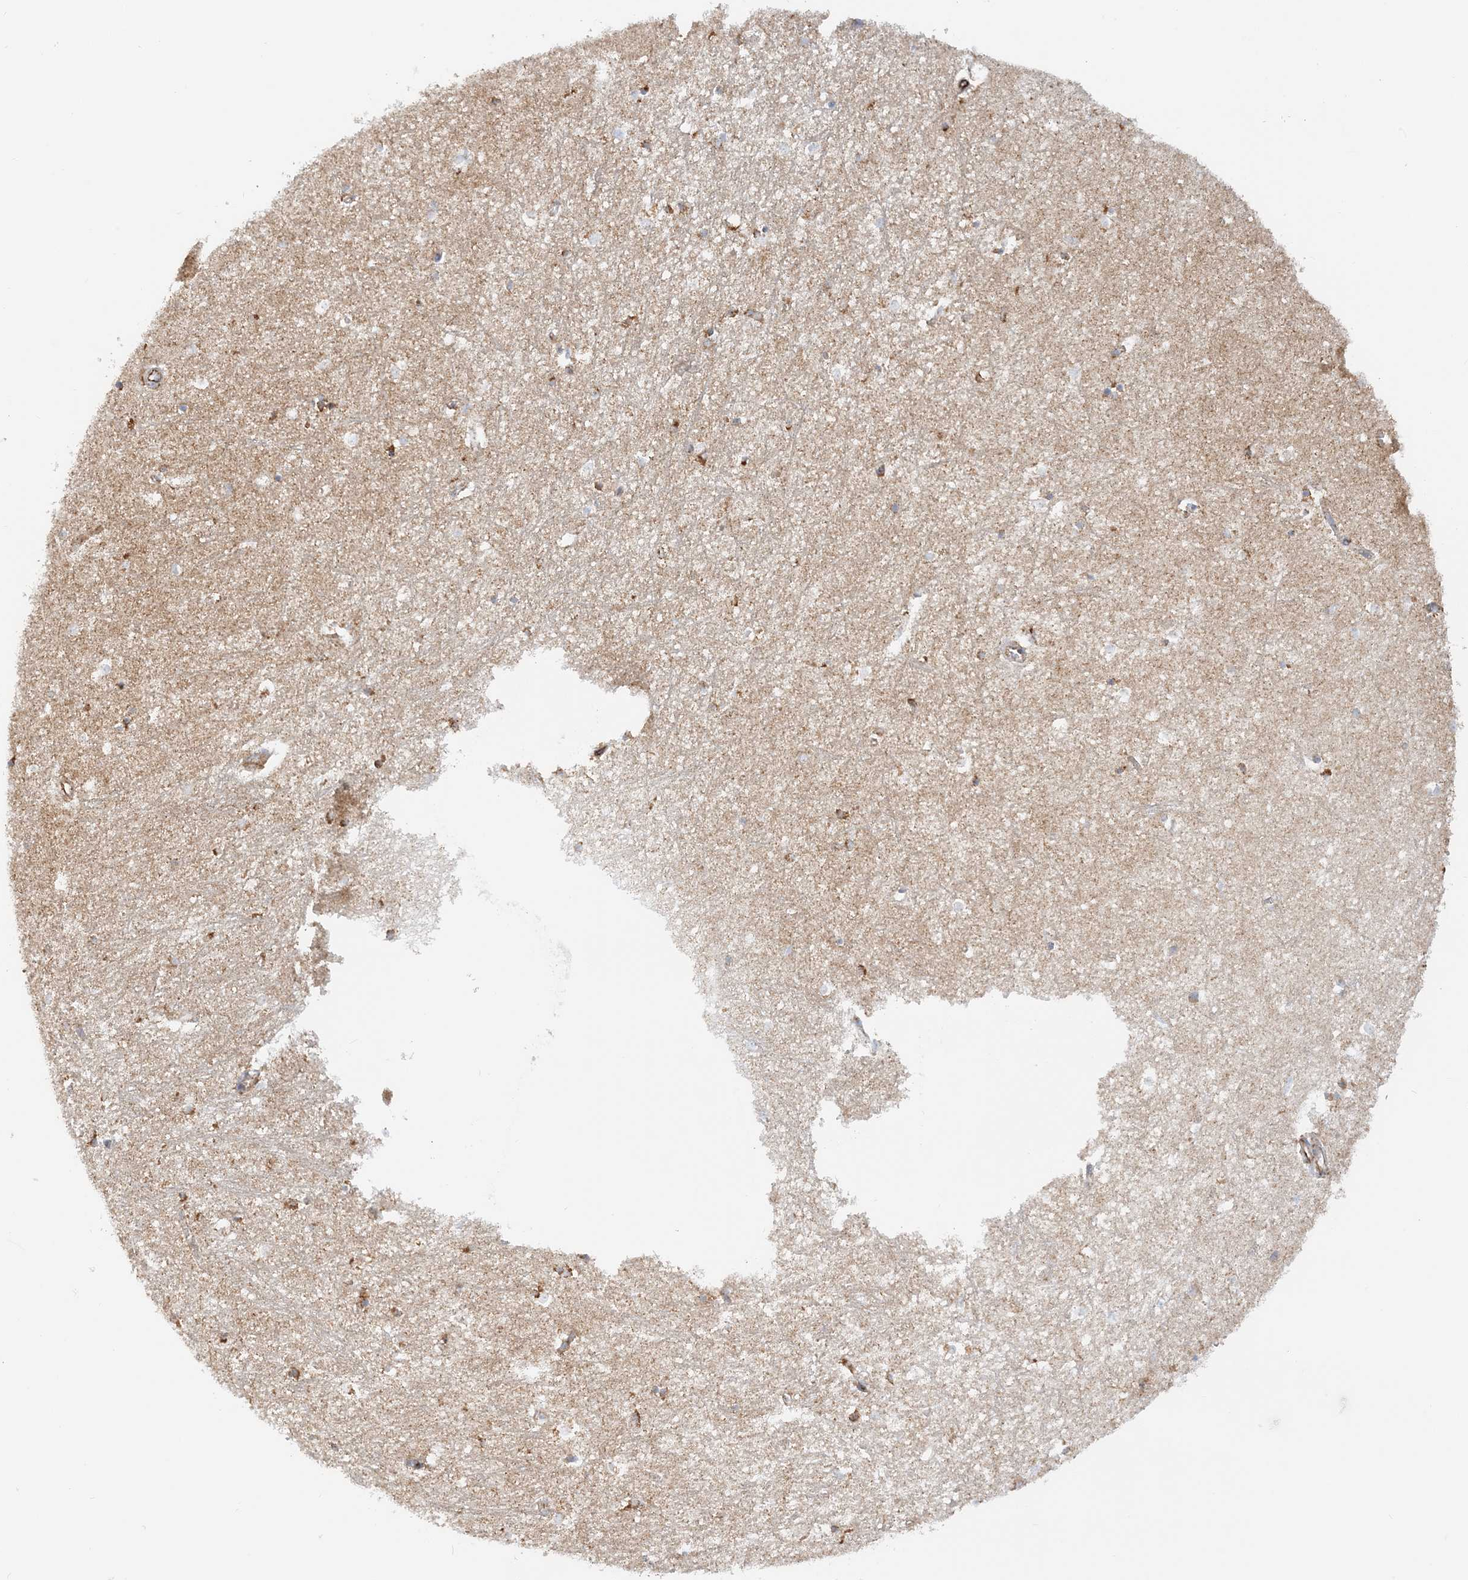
{"staining": {"intensity": "moderate", "quantity": "<25%", "location": "cytoplasmic/membranous"}, "tissue": "hippocampus", "cell_type": "Glial cells", "image_type": "normal", "snomed": [{"axis": "morphology", "description": "Normal tissue, NOS"}, {"axis": "topography", "description": "Hippocampus"}], "caption": "Hippocampus stained for a protein (brown) exhibits moderate cytoplasmic/membranous positive expression in about <25% of glial cells.", "gene": "COA3", "patient": {"sex": "female", "age": 64}}